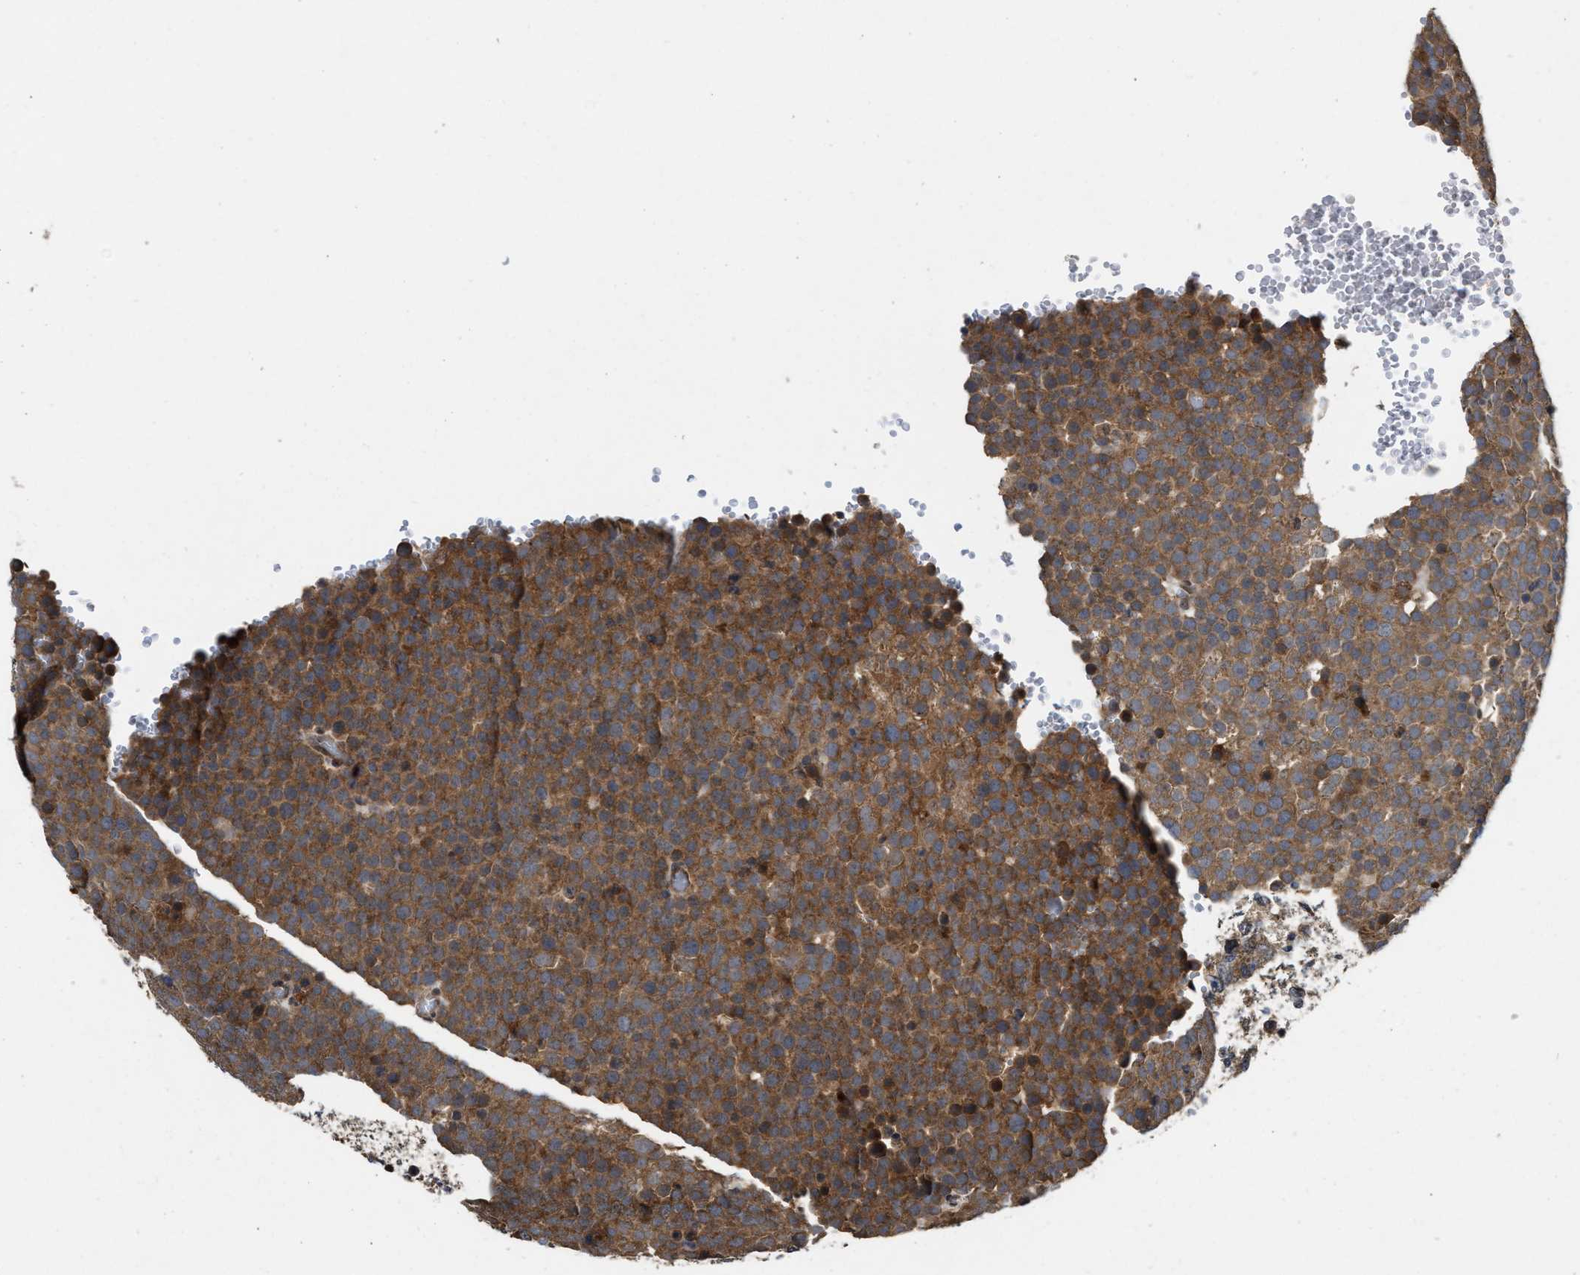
{"staining": {"intensity": "moderate", "quantity": ">75%", "location": "cytoplasmic/membranous"}, "tissue": "testis cancer", "cell_type": "Tumor cells", "image_type": "cancer", "snomed": [{"axis": "morphology", "description": "Seminoma, NOS"}, {"axis": "topography", "description": "Testis"}], "caption": "IHC image of seminoma (testis) stained for a protein (brown), which exhibits medium levels of moderate cytoplasmic/membranous expression in about >75% of tumor cells.", "gene": "CFLAR", "patient": {"sex": "male", "age": 71}}